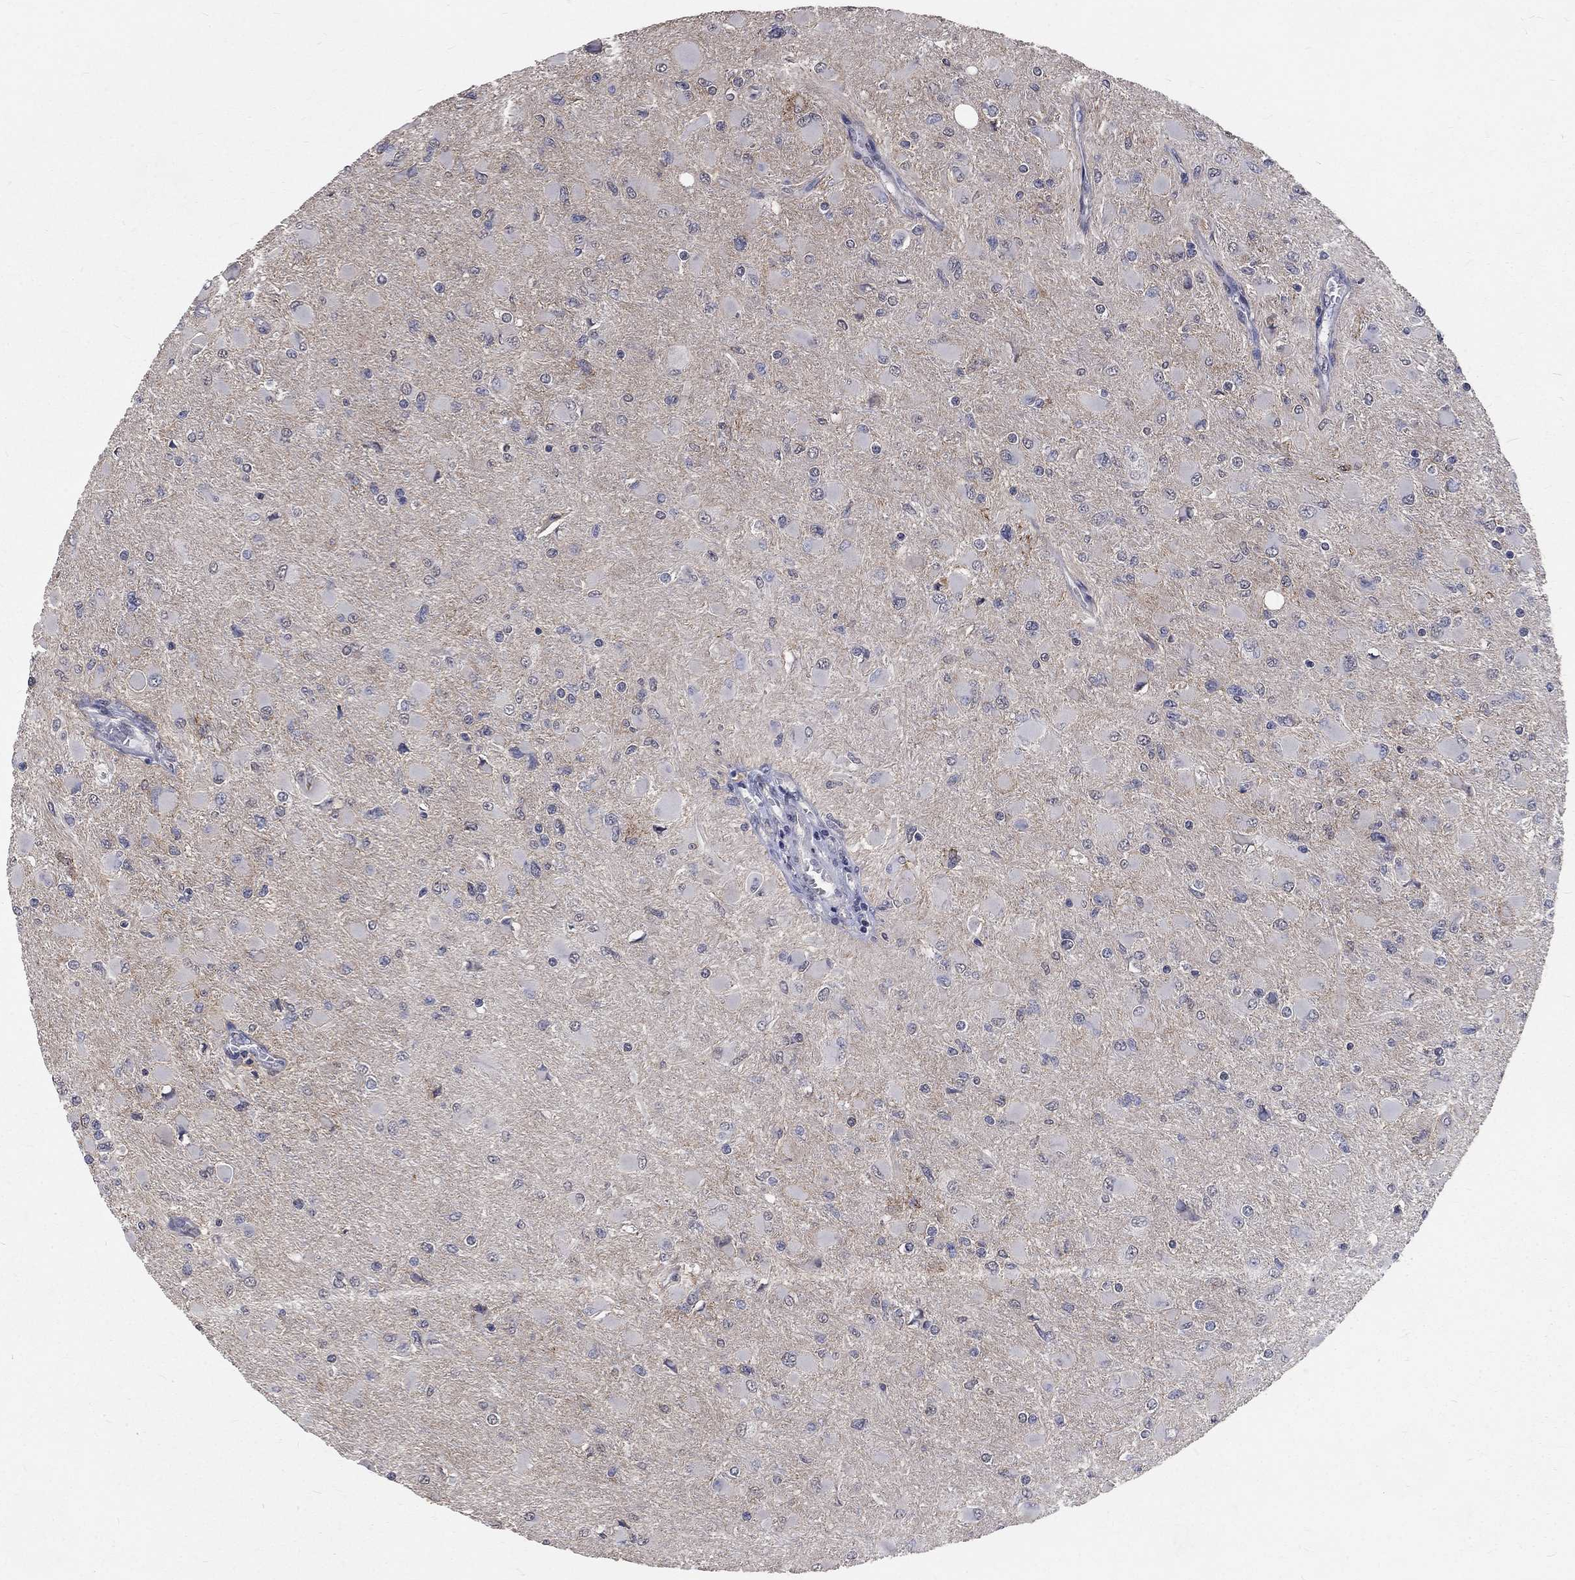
{"staining": {"intensity": "negative", "quantity": "none", "location": "none"}, "tissue": "glioma", "cell_type": "Tumor cells", "image_type": "cancer", "snomed": [{"axis": "morphology", "description": "Glioma, malignant, High grade"}, {"axis": "topography", "description": "Cerebral cortex"}], "caption": "Malignant glioma (high-grade) was stained to show a protein in brown. There is no significant staining in tumor cells.", "gene": "CHST5", "patient": {"sex": "female", "age": 36}}